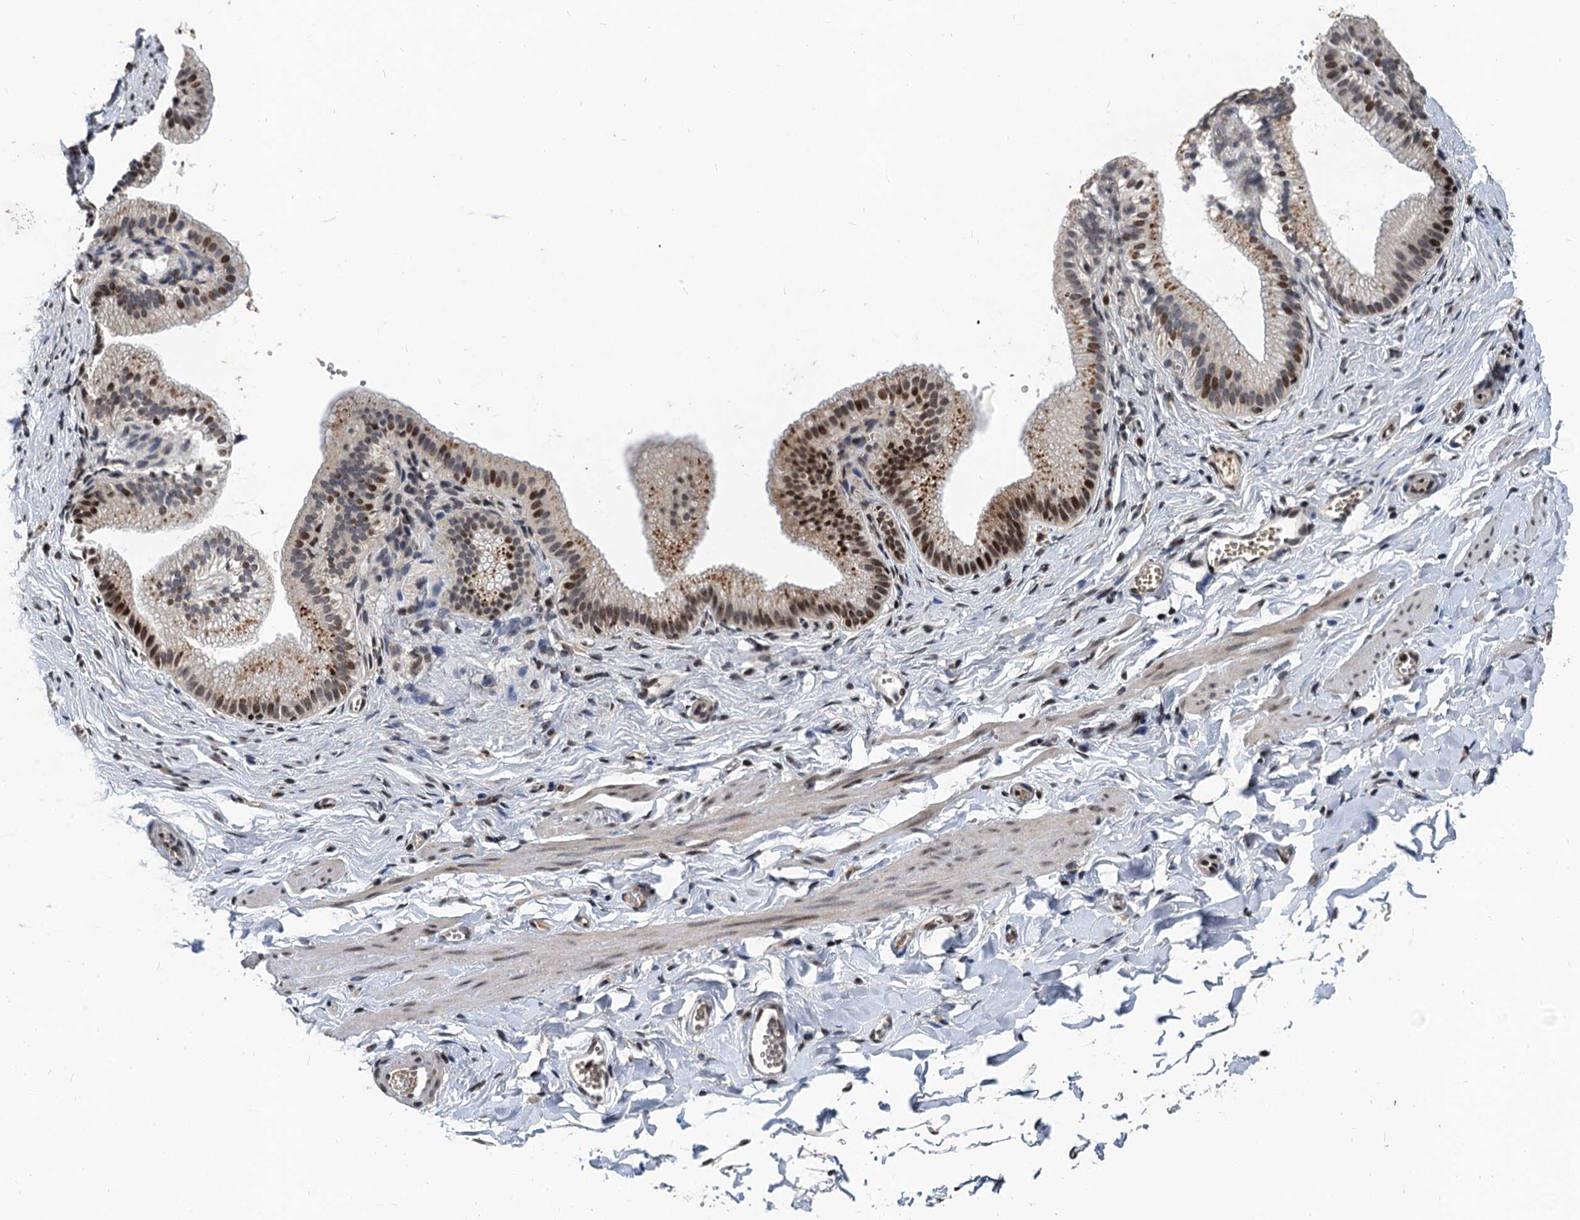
{"staining": {"intensity": "moderate", "quantity": ">75%", "location": "nuclear"}, "tissue": "adipose tissue", "cell_type": "Adipocytes", "image_type": "normal", "snomed": [{"axis": "morphology", "description": "Normal tissue, NOS"}, {"axis": "topography", "description": "Gallbladder"}, {"axis": "topography", "description": "Peripheral nerve tissue"}], "caption": "Protein expression analysis of benign human adipose tissue reveals moderate nuclear positivity in about >75% of adipocytes. Nuclei are stained in blue.", "gene": "FAM217B", "patient": {"sex": "male", "age": 38}}